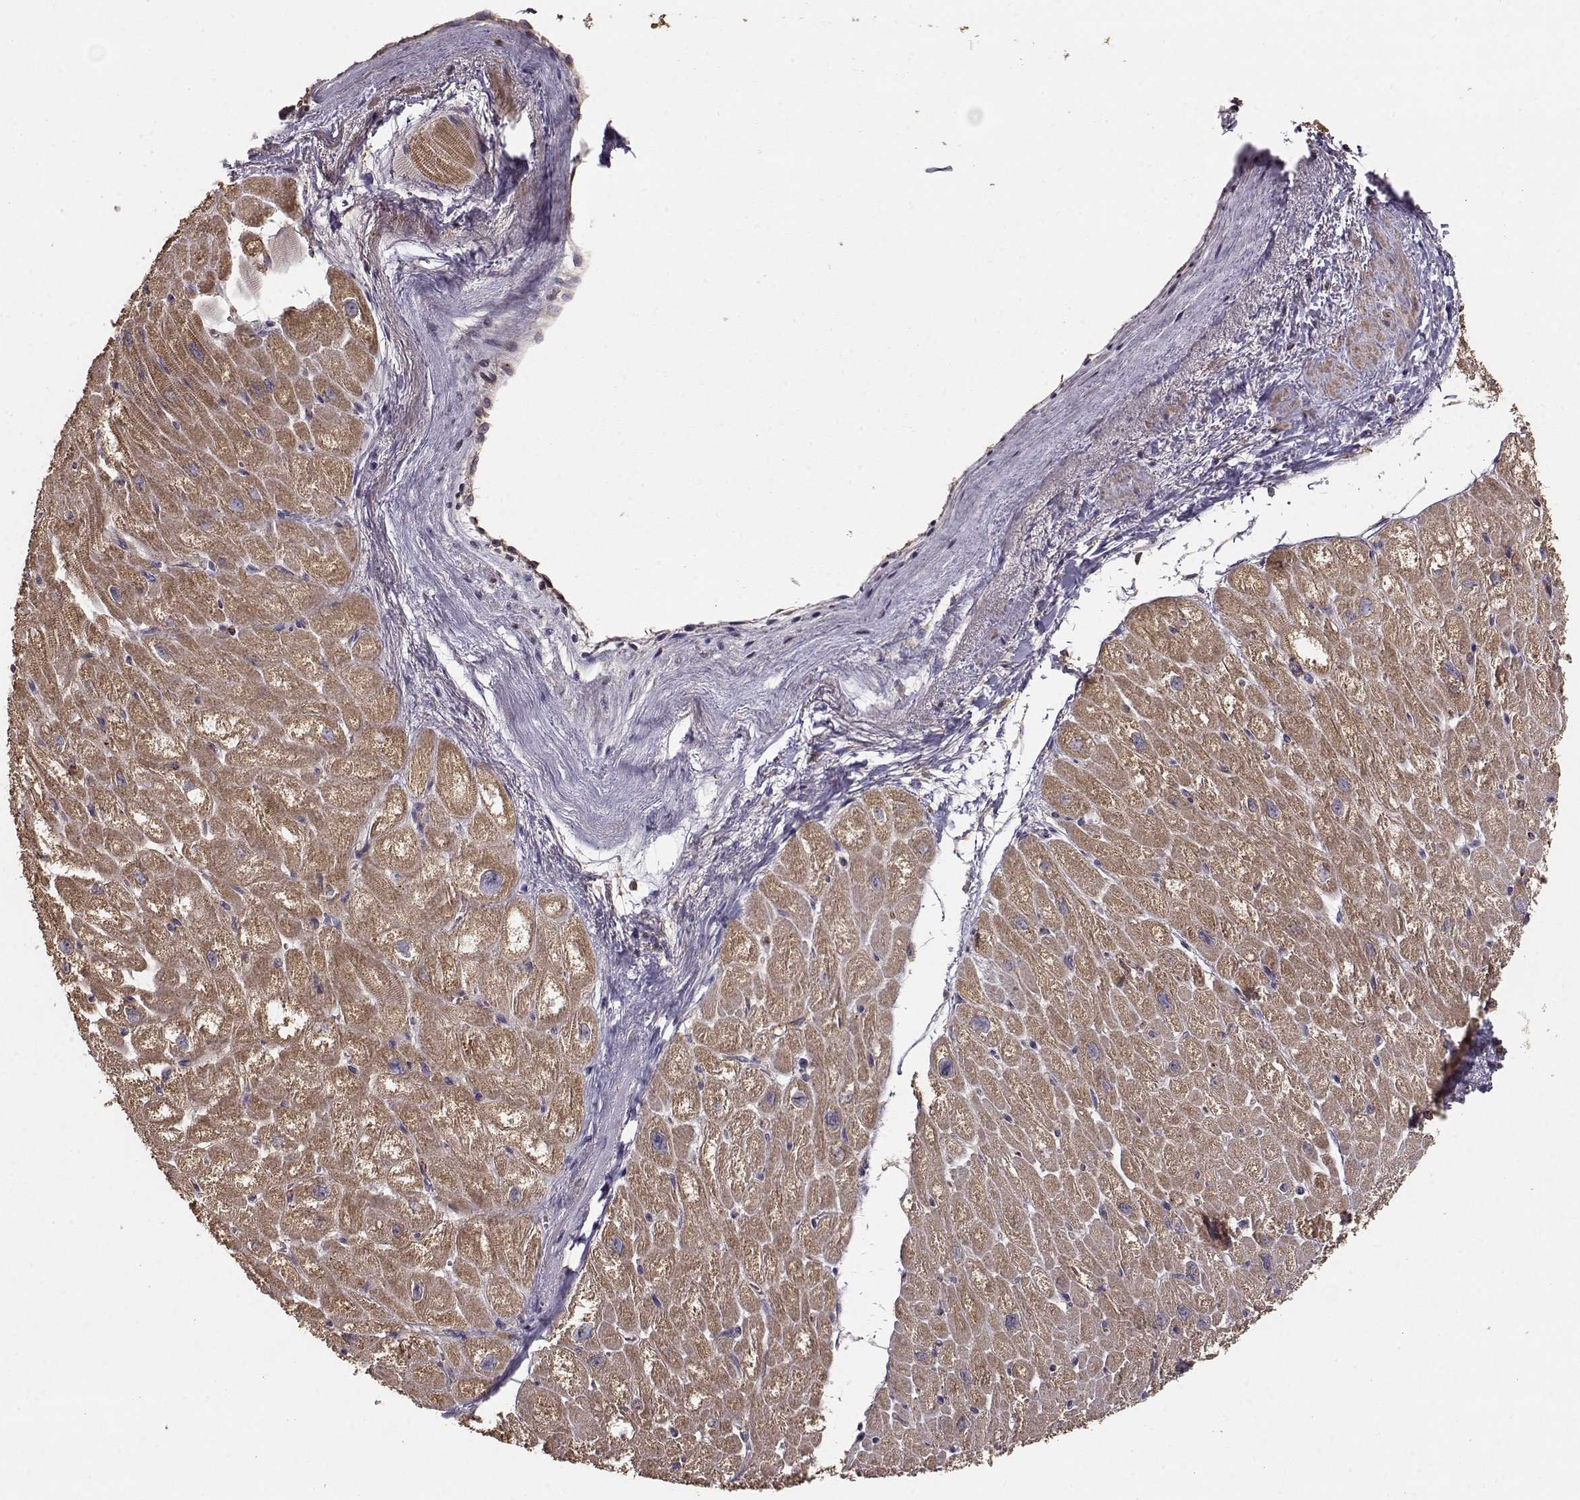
{"staining": {"intensity": "moderate", "quantity": "25%-75%", "location": "cytoplasmic/membranous"}, "tissue": "heart muscle", "cell_type": "Cardiomyocytes", "image_type": "normal", "snomed": [{"axis": "morphology", "description": "Normal tissue, NOS"}, {"axis": "topography", "description": "Heart"}], "caption": "Protein staining exhibits moderate cytoplasmic/membranous staining in approximately 25%-75% of cardiomyocytes in benign heart muscle. (brown staining indicates protein expression, while blue staining denotes nuclei).", "gene": "TARS3", "patient": {"sex": "male", "age": 61}}